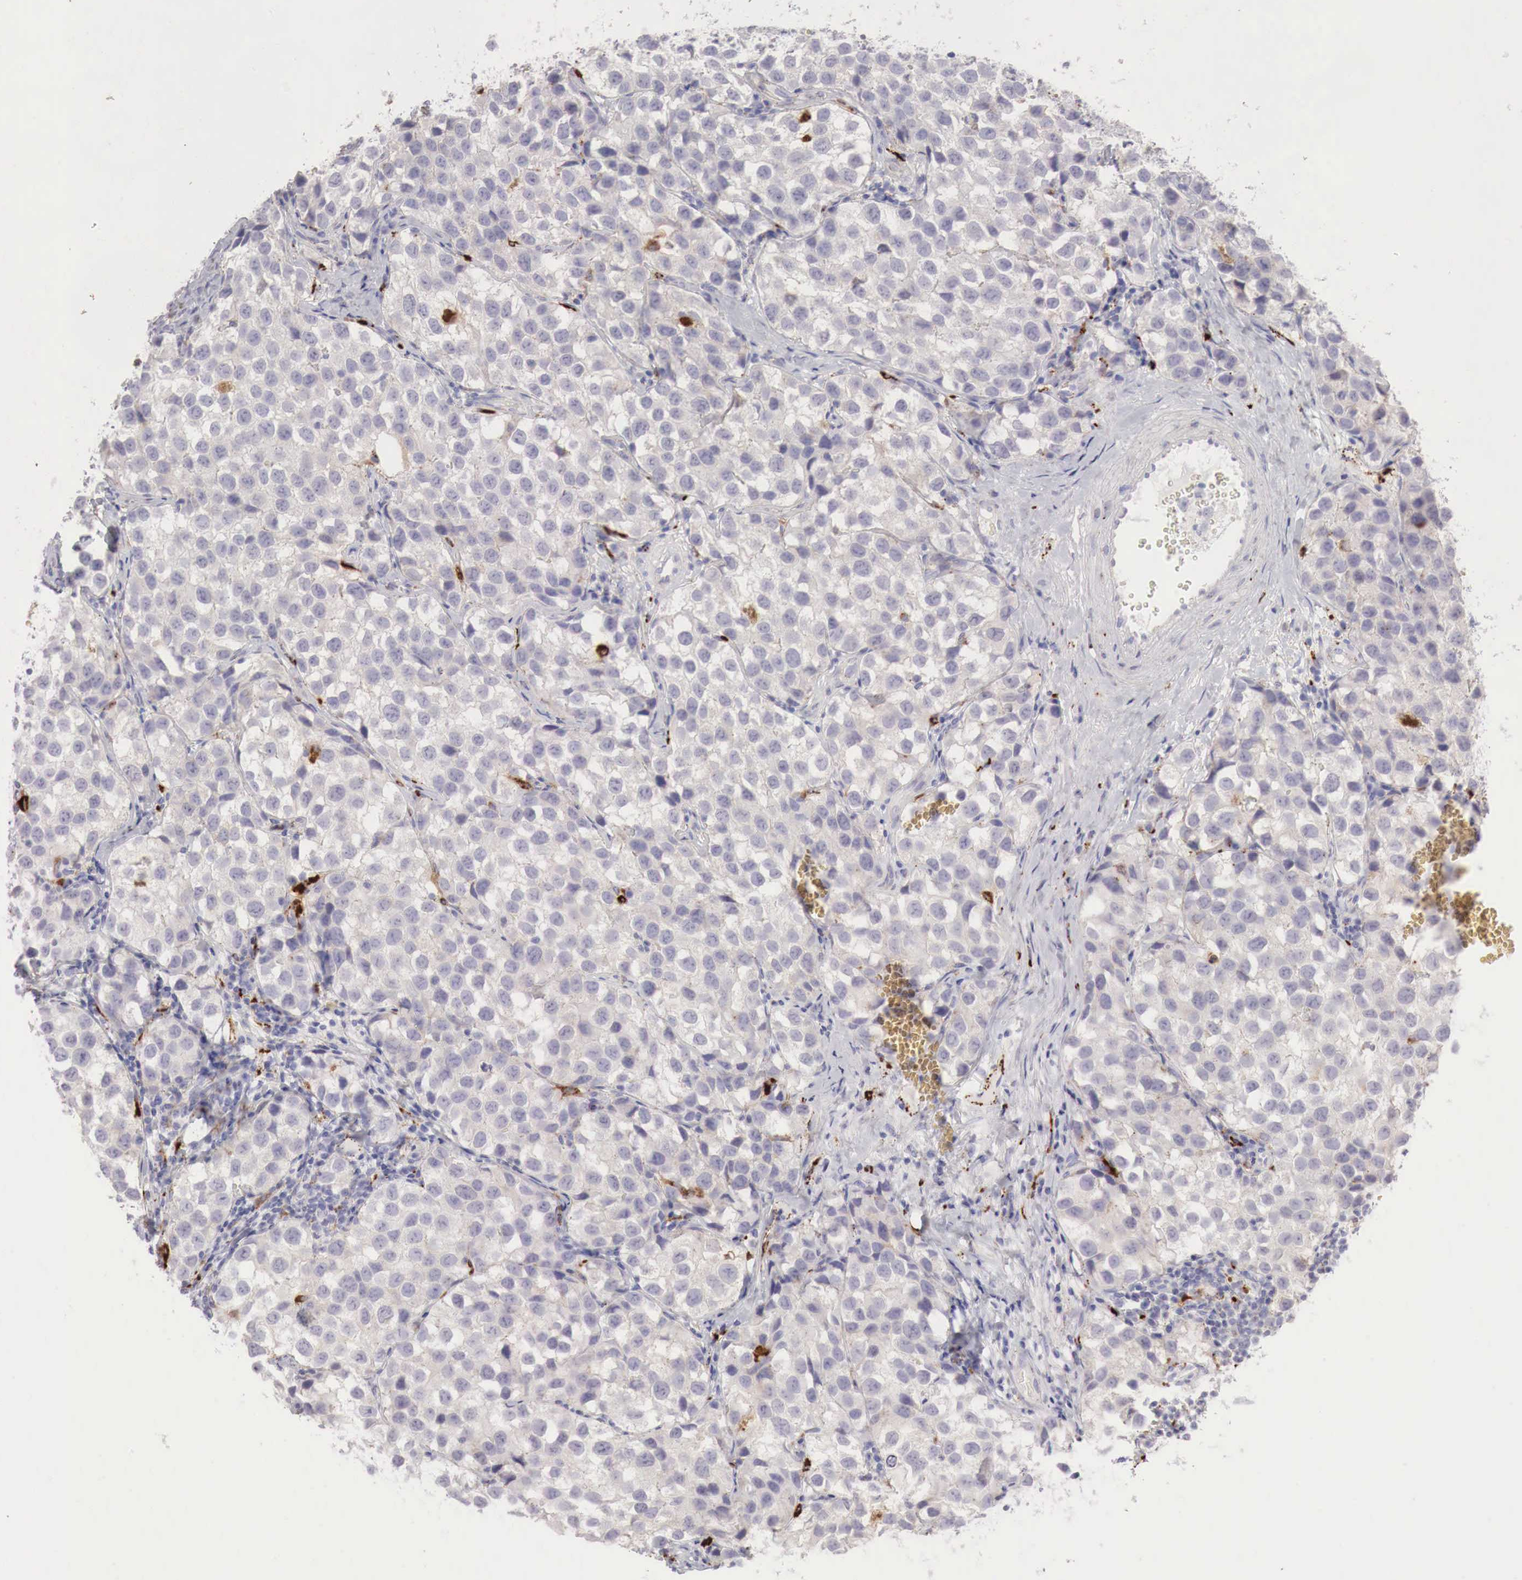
{"staining": {"intensity": "negative", "quantity": "none", "location": "none"}, "tissue": "testis cancer", "cell_type": "Tumor cells", "image_type": "cancer", "snomed": [{"axis": "morphology", "description": "Seminoma, NOS"}, {"axis": "topography", "description": "Testis"}], "caption": "Testis seminoma was stained to show a protein in brown. There is no significant positivity in tumor cells. The staining is performed using DAB (3,3'-diaminobenzidine) brown chromogen with nuclei counter-stained in using hematoxylin.", "gene": "GLA", "patient": {"sex": "male", "age": 39}}